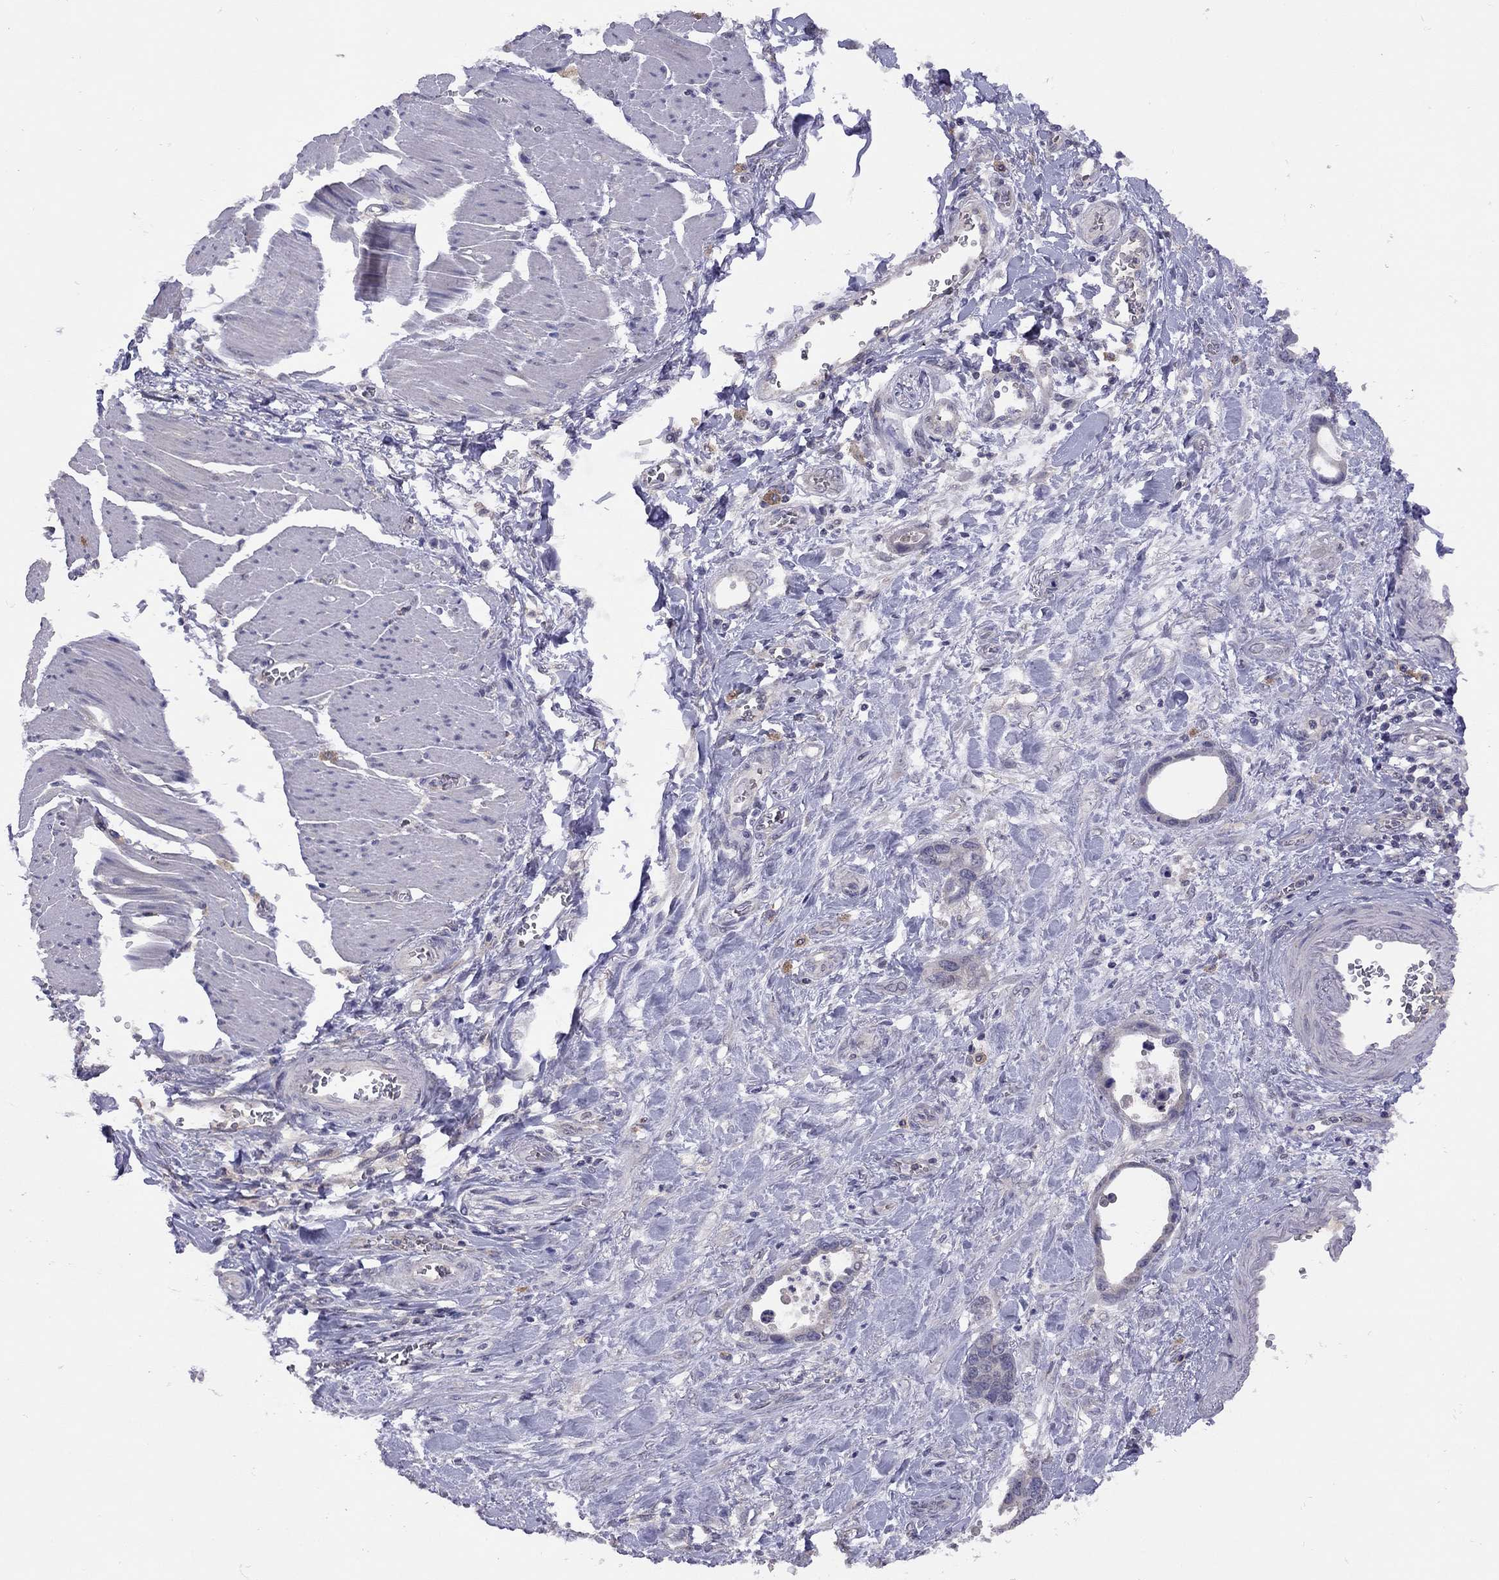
{"staining": {"intensity": "negative", "quantity": "none", "location": "none"}, "tissue": "stomach cancer", "cell_type": "Tumor cells", "image_type": "cancer", "snomed": [{"axis": "morphology", "description": "Normal tissue, NOS"}, {"axis": "morphology", "description": "Adenocarcinoma, NOS"}, {"axis": "topography", "description": "Esophagus"}, {"axis": "topography", "description": "Stomach, upper"}], "caption": "Tumor cells are negative for protein expression in human stomach adenocarcinoma.", "gene": "RTP5", "patient": {"sex": "male", "age": 74}}